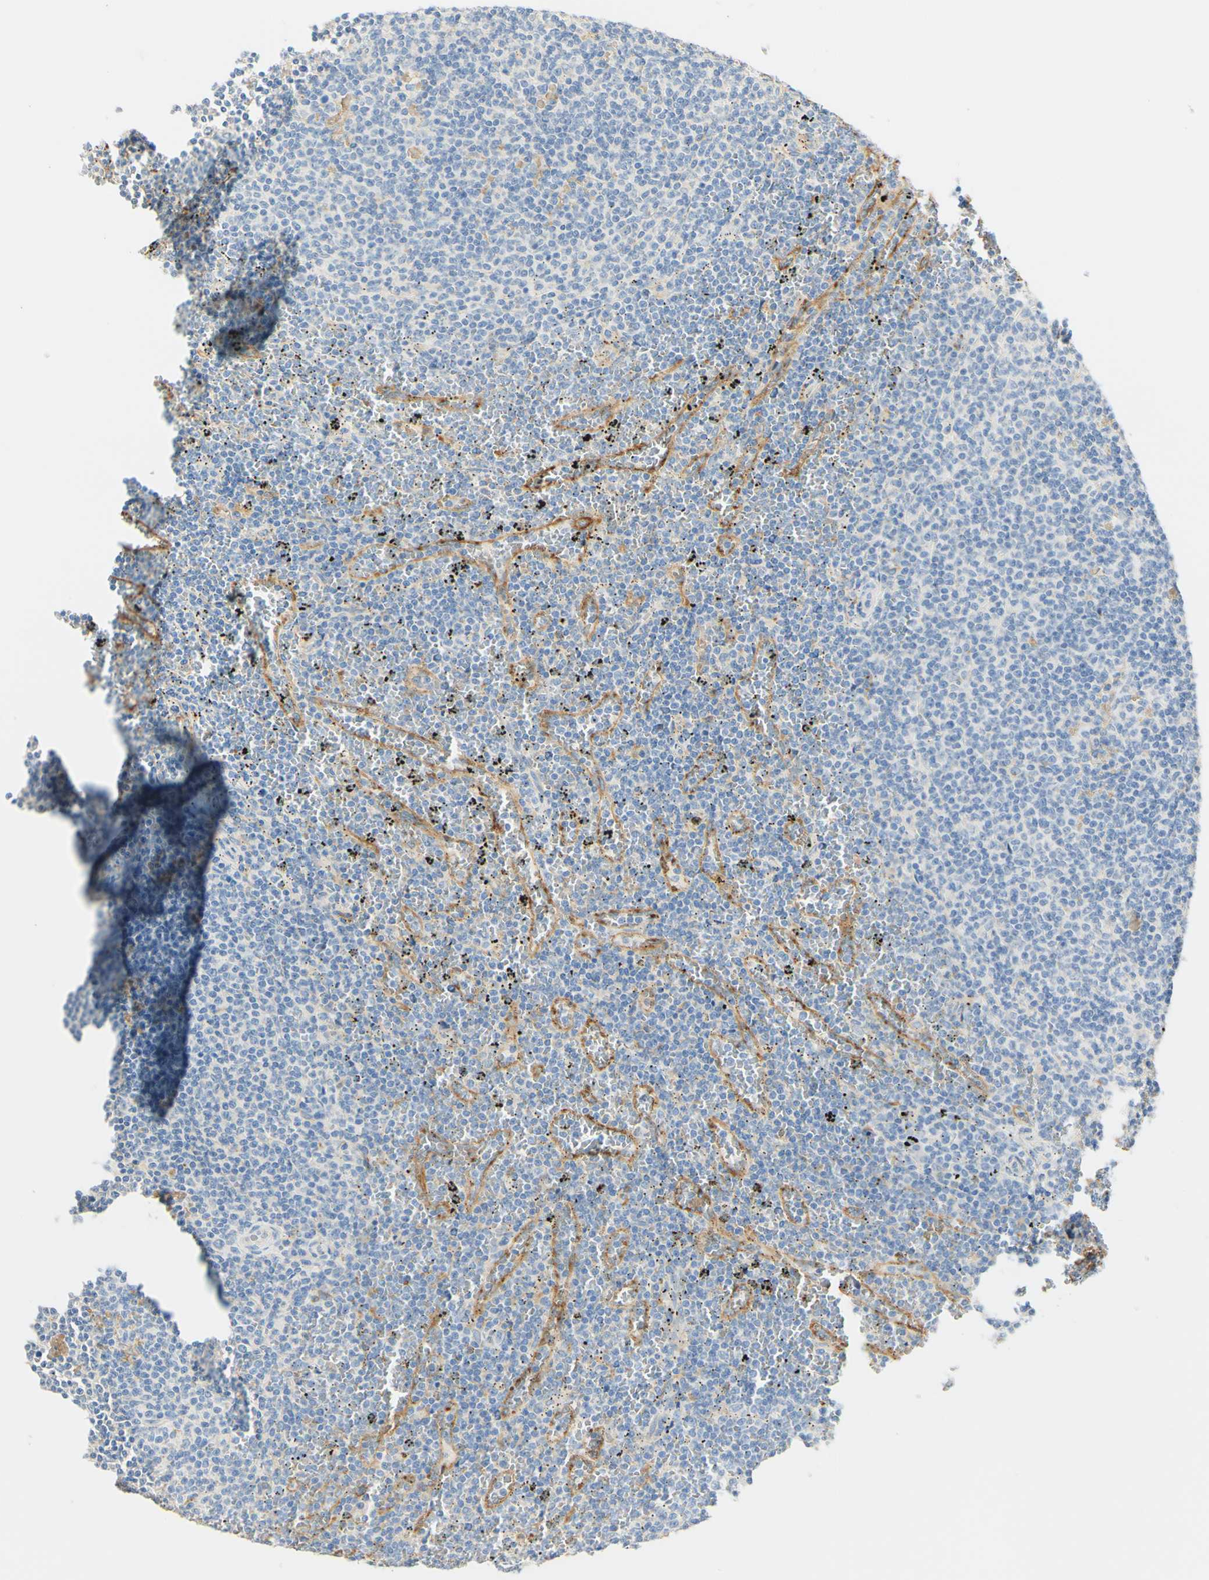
{"staining": {"intensity": "weak", "quantity": "<25%", "location": "cytoplasmic/membranous"}, "tissue": "lymphoma", "cell_type": "Tumor cells", "image_type": "cancer", "snomed": [{"axis": "morphology", "description": "Malignant lymphoma, non-Hodgkin's type, Low grade"}, {"axis": "topography", "description": "Spleen"}], "caption": "Protein analysis of lymphoma exhibits no significant expression in tumor cells.", "gene": "FCGRT", "patient": {"sex": "female", "age": 50}}